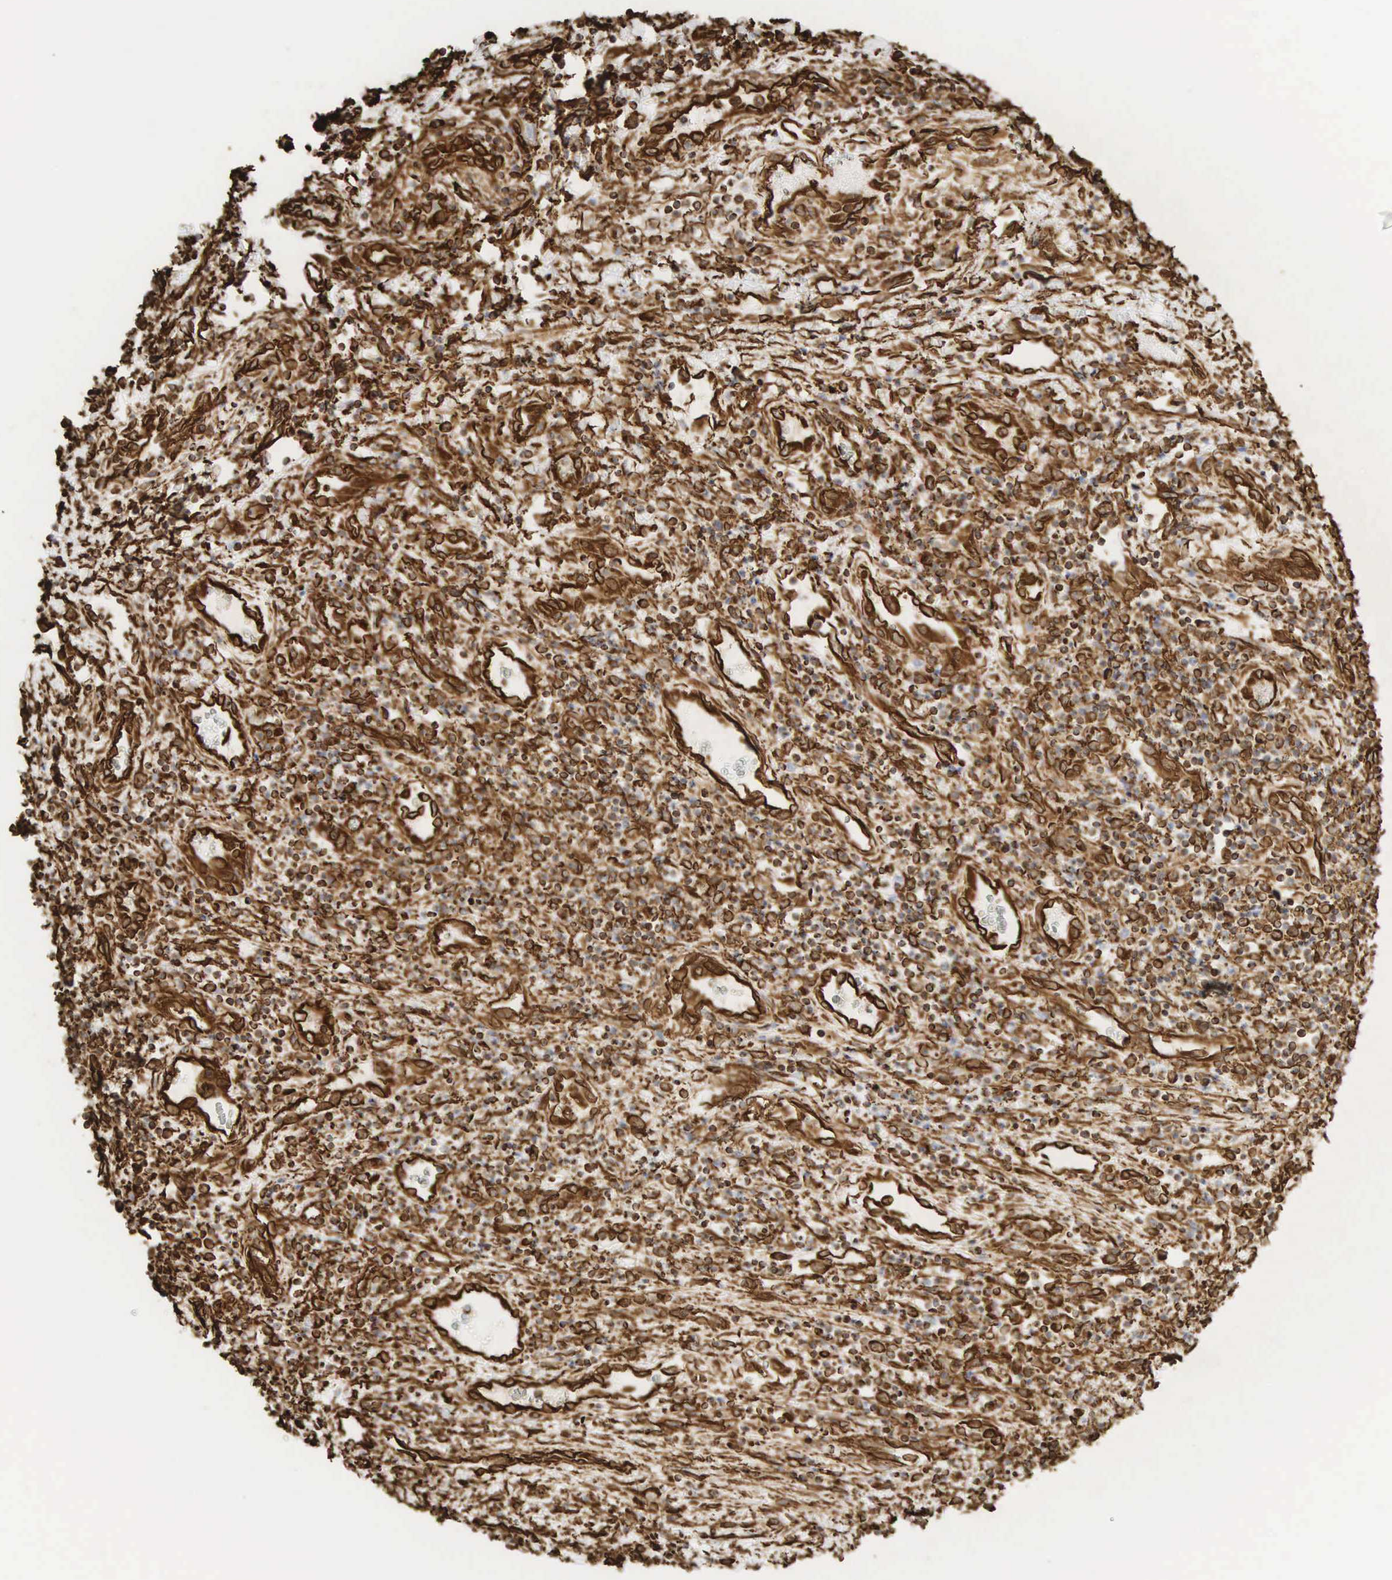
{"staining": {"intensity": "strong", "quantity": ">75%", "location": "cytoplasmic/membranous,nuclear"}, "tissue": "liver cancer", "cell_type": "Tumor cells", "image_type": "cancer", "snomed": [{"axis": "morphology", "description": "Carcinoma, Hepatocellular, NOS"}, {"axis": "topography", "description": "Liver"}], "caption": "Strong cytoplasmic/membranous and nuclear protein staining is appreciated in about >75% of tumor cells in liver cancer (hepatocellular carcinoma).", "gene": "VIM", "patient": {"sex": "male", "age": 24}}